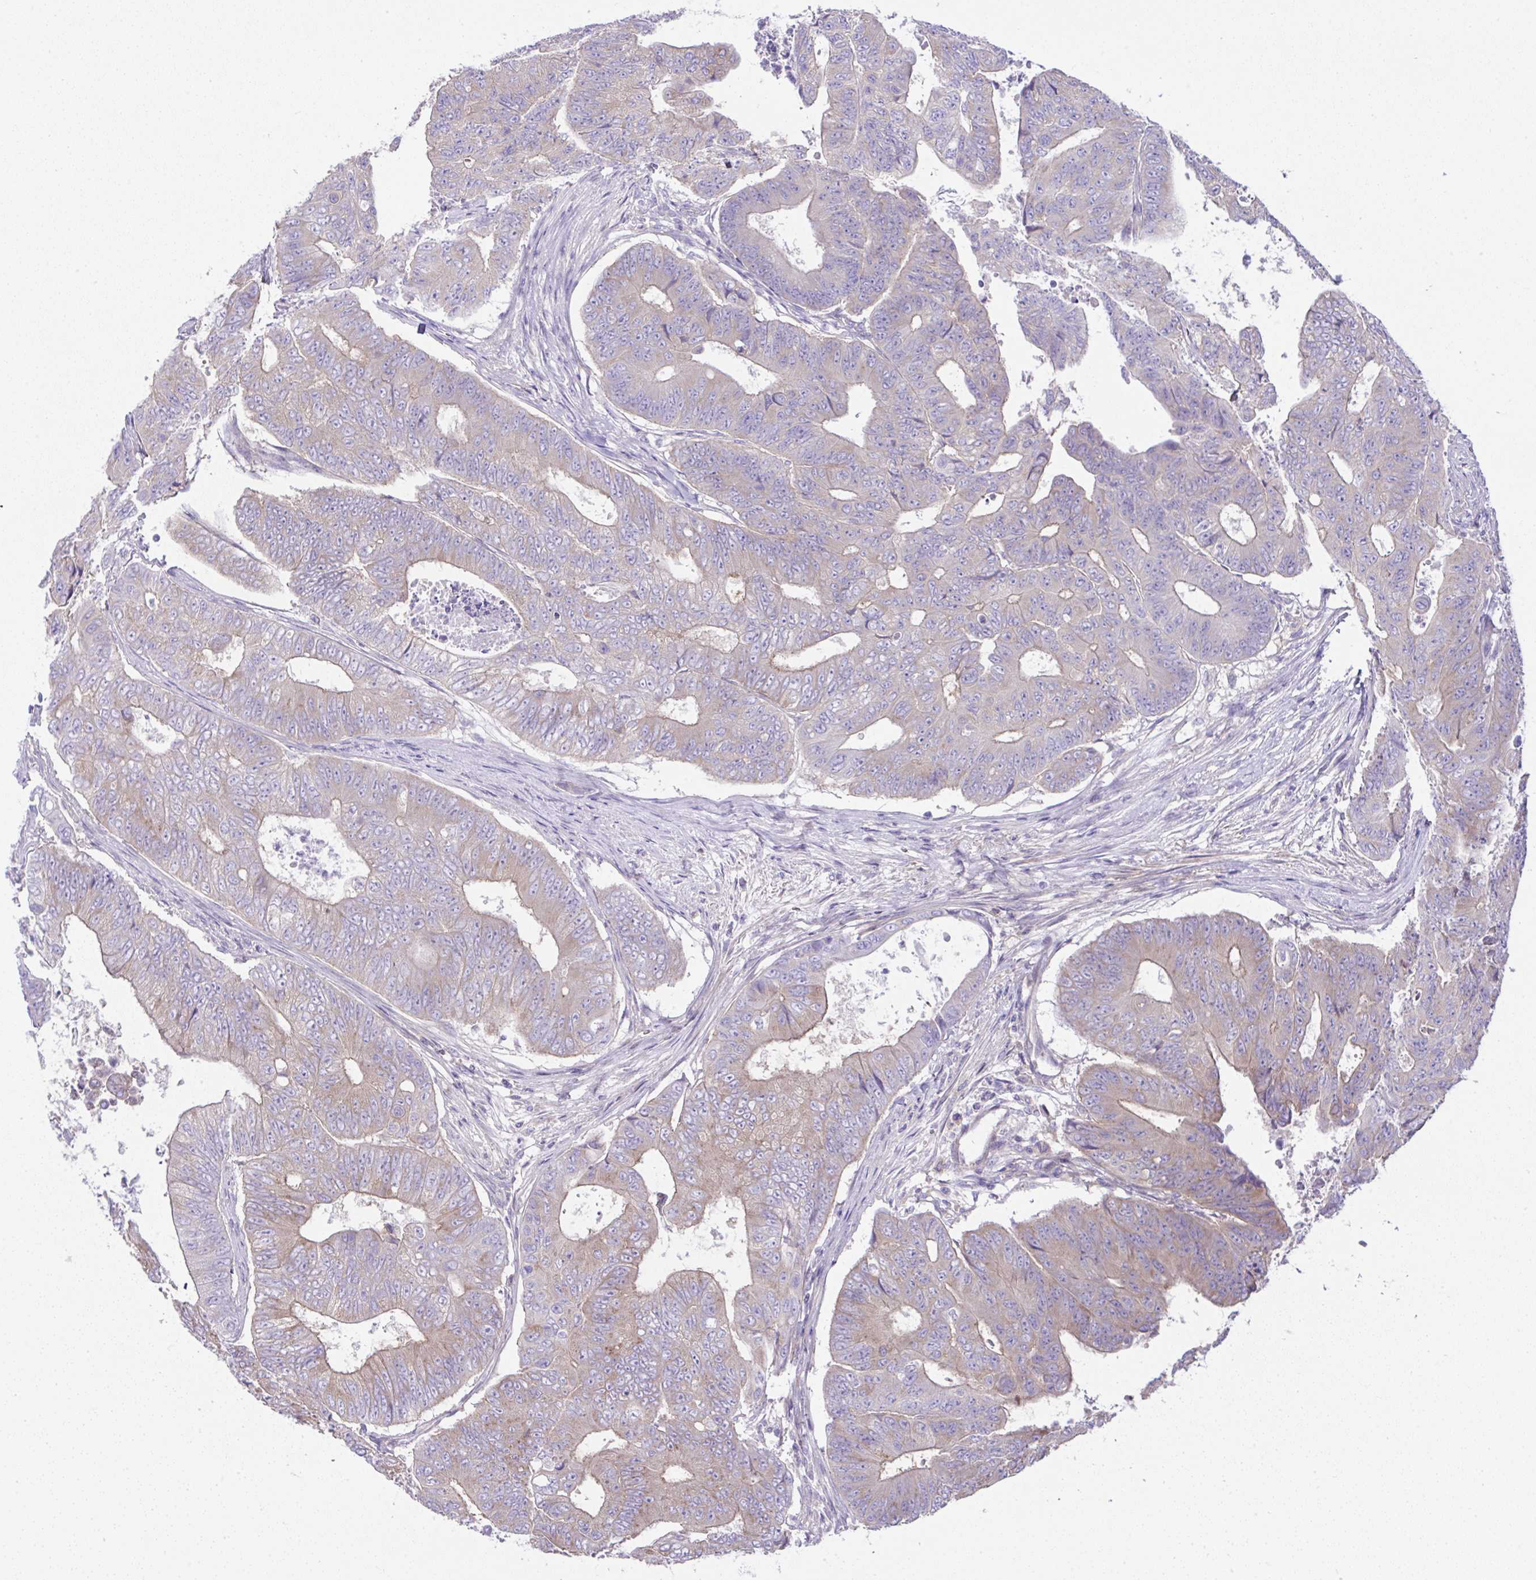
{"staining": {"intensity": "weak", "quantity": "25%-75%", "location": "cytoplasmic/membranous"}, "tissue": "colorectal cancer", "cell_type": "Tumor cells", "image_type": "cancer", "snomed": [{"axis": "morphology", "description": "Adenocarcinoma, NOS"}, {"axis": "topography", "description": "Colon"}], "caption": "Immunohistochemistry staining of adenocarcinoma (colorectal), which shows low levels of weak cytoplasmic/membranous staining in about 25%-75% of tumor cells indicating weak cytoplasmic/membranous protein expression. The staining was performed using DAB (3,3'-diaminobenzidine) (brown) for protein detection and nuclei were counterstained in hematoxylin (blue).", "gene": "OR4P4", "patient": {"sex": "female", "age": 48}}